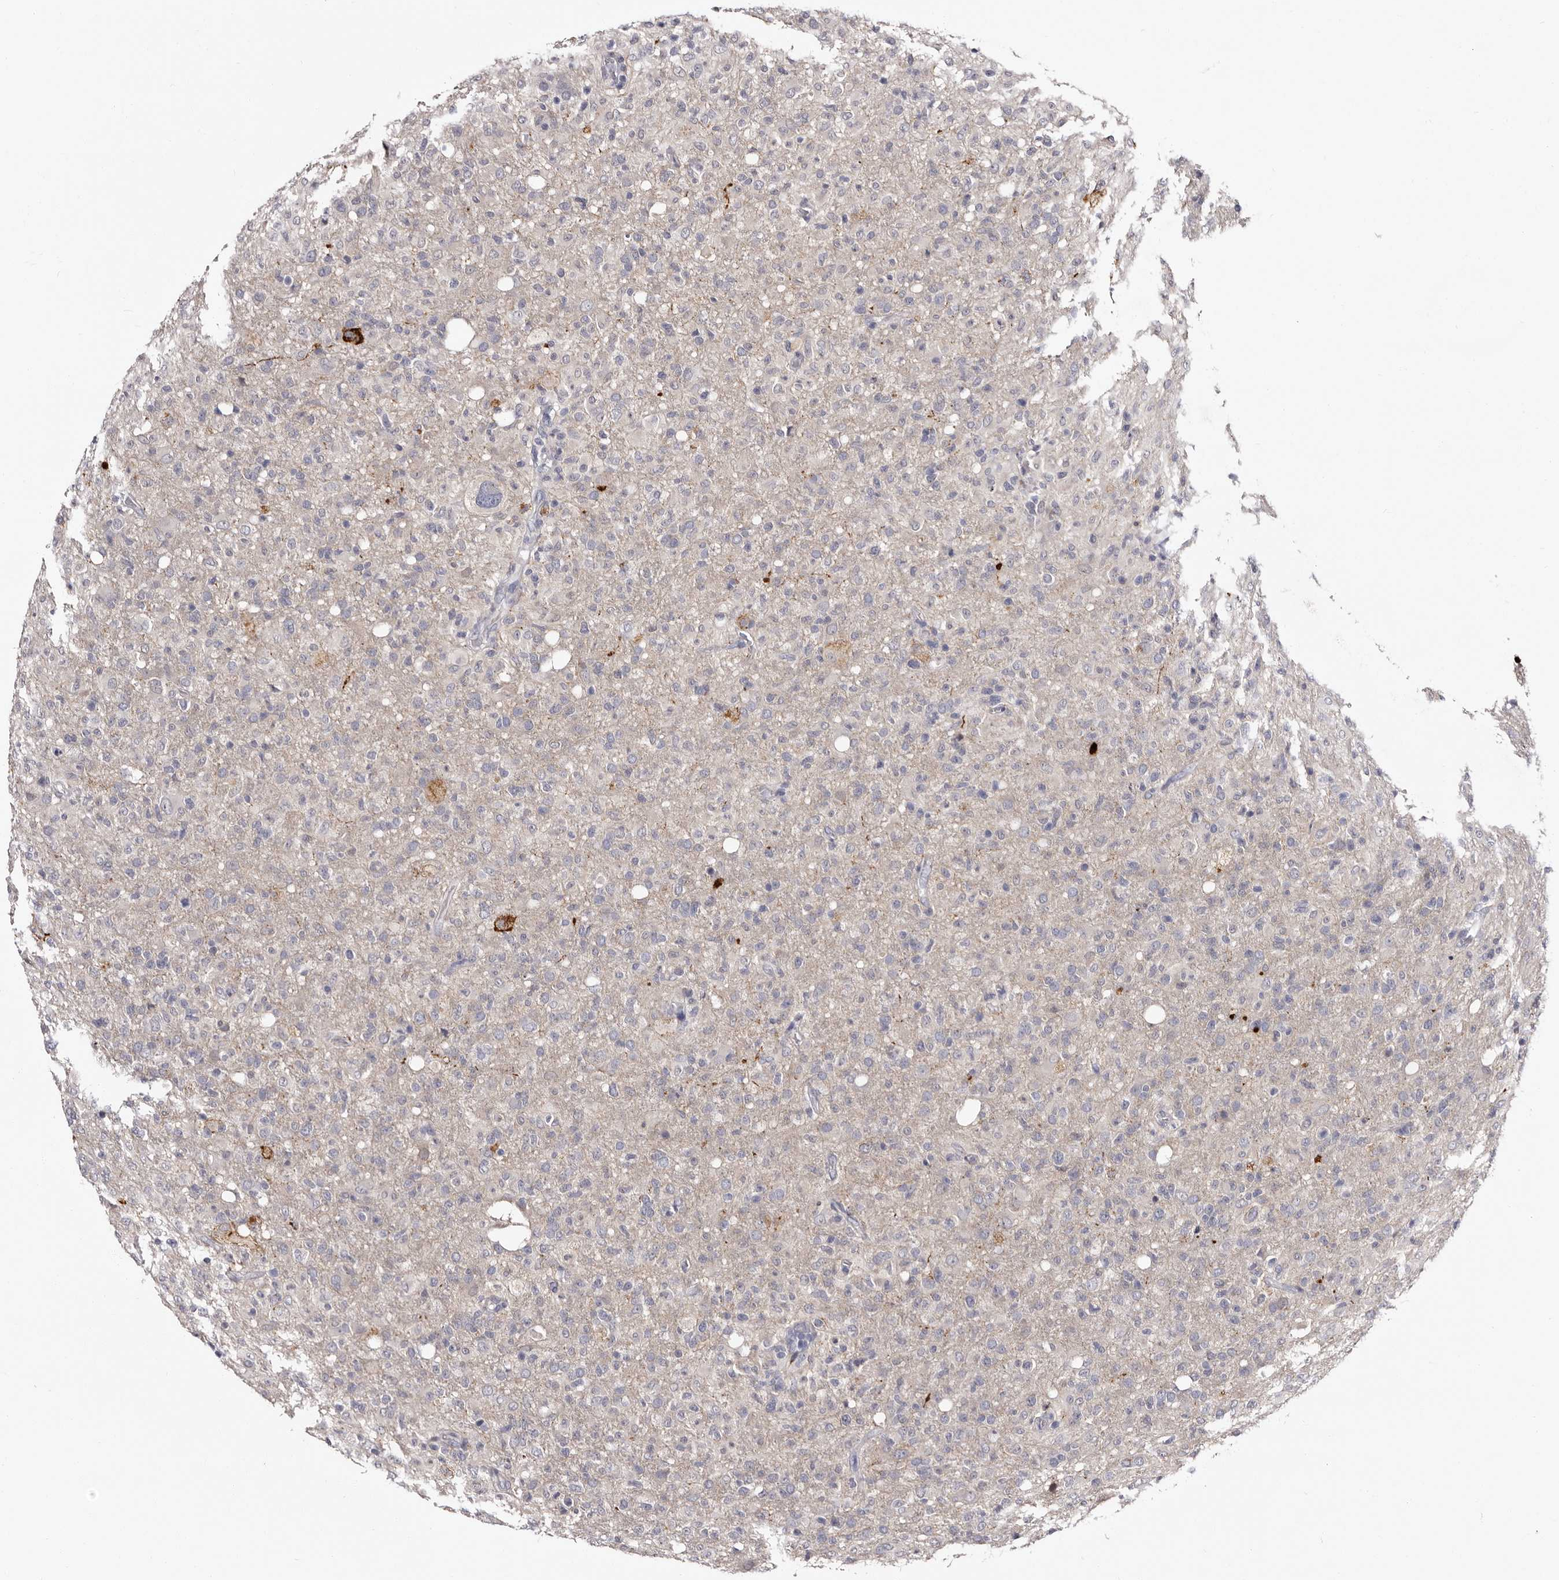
{"staining": {"intensity": "negative", "quantity": "none", "location": "none"}, "tissue": "glioma", "cell_type": "Tumor cells", "image_type": "cancer", "snomed": [{"axis": "morphology", "description": "Glioma, malignant, High grade"}, {"axis": "topography", "description": "Brain"}], "caption": "Micrograph shows no significant protein expression in tumor cells of glioma.", "gene": "LANCL2", "patient": {"sex": "female", "age": 57}}